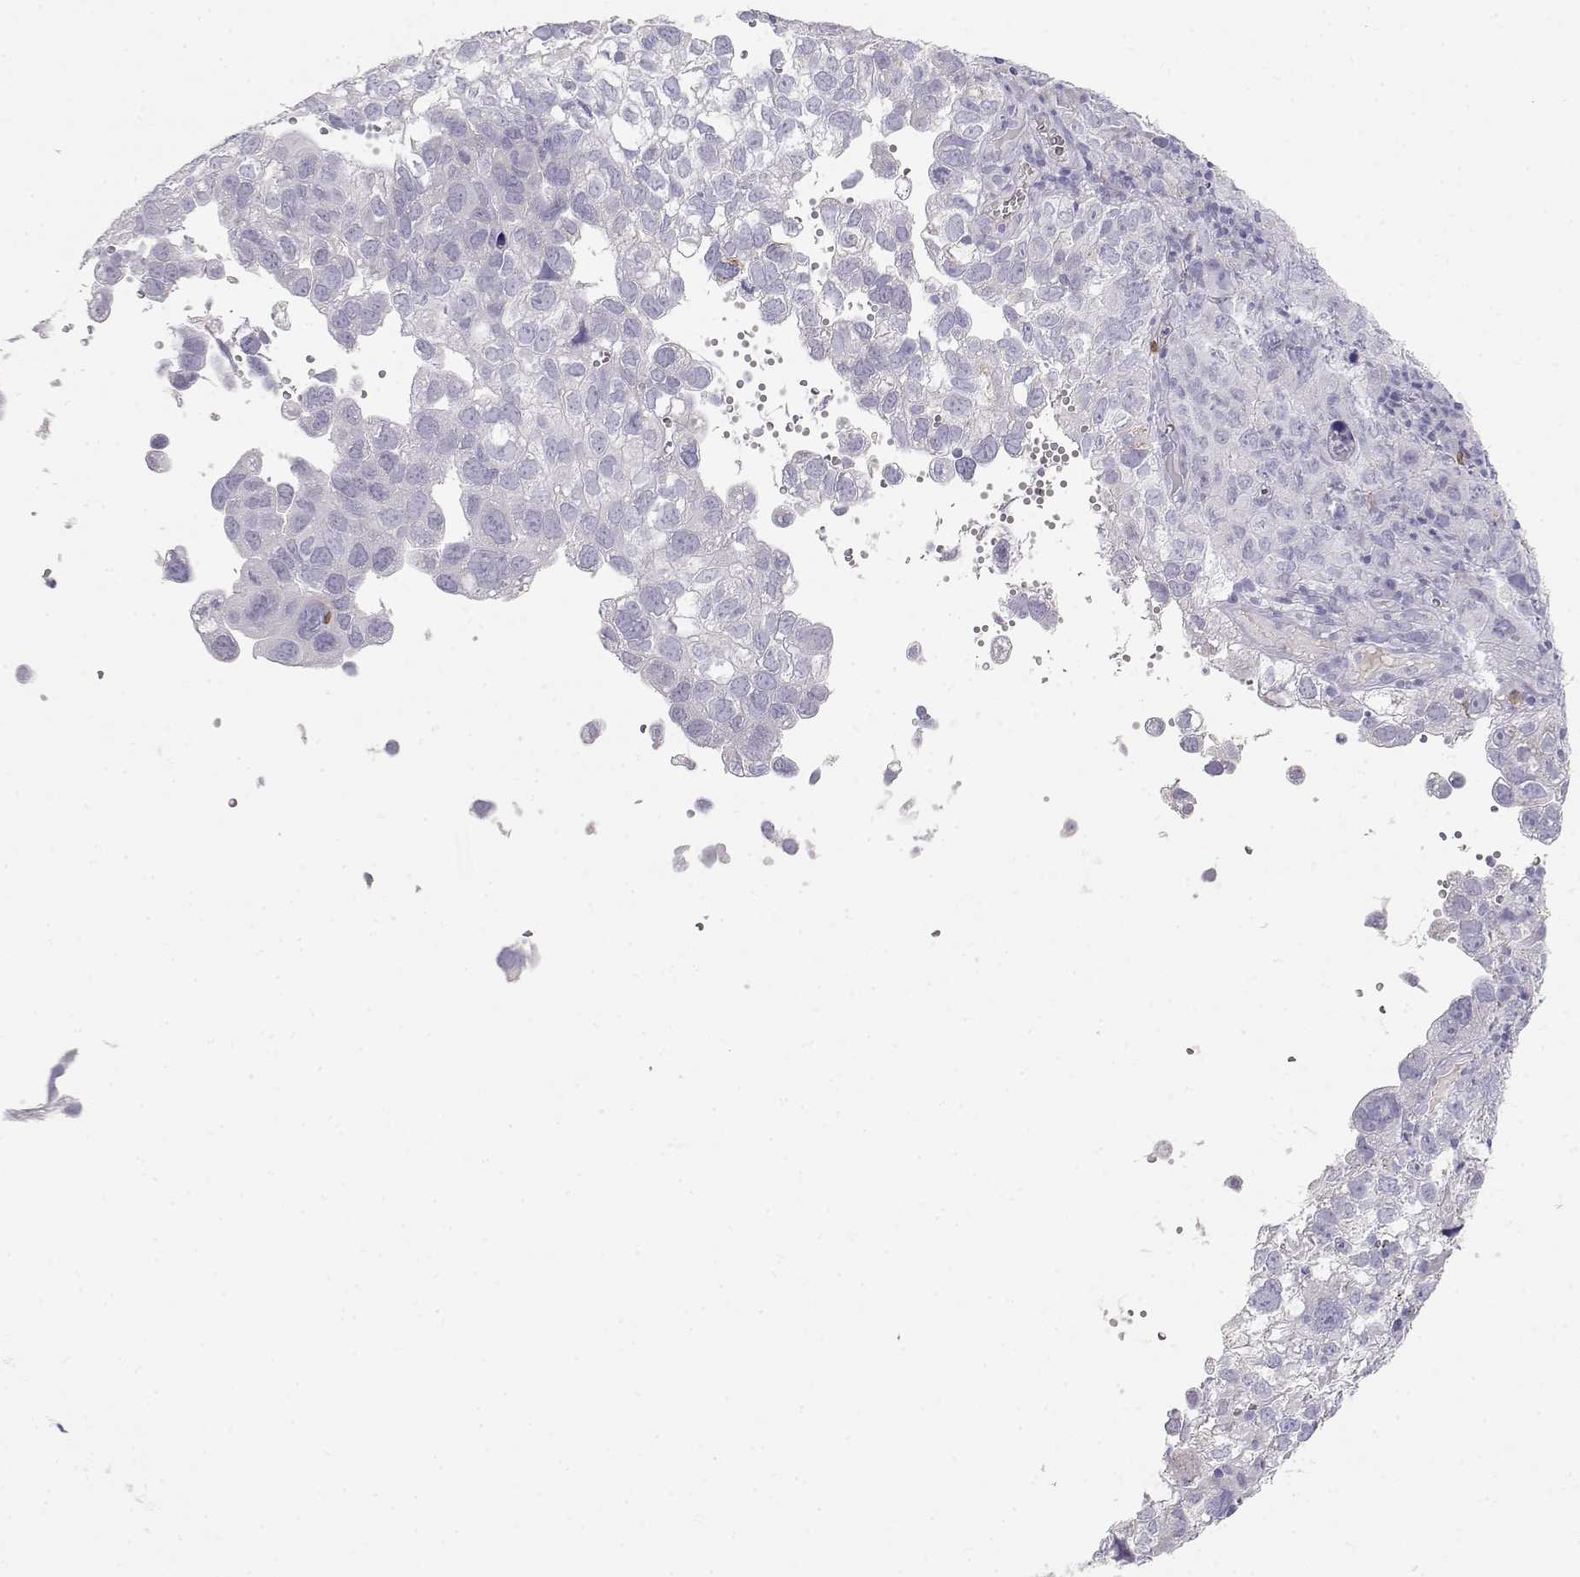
{"staining": {"intensity": "negative", "quantity": "none", "location": "none"}, "tissue": "cervical cancer", "cell_type": "Tumor cells", "image_type": "cancer", "snomed": [{"axis": "morphology", "description": "Squamous cell carcinoma, NOS"}, {"axis": "topography", "description": "Cervix"}], "caption": "Immunohistochemical staining of human cervical cancer (squamous cell carcinoma) displays no significant staining in tumor cells.", "gene": "CDHR1", "patient": {"sex": "female", "age": 55}}